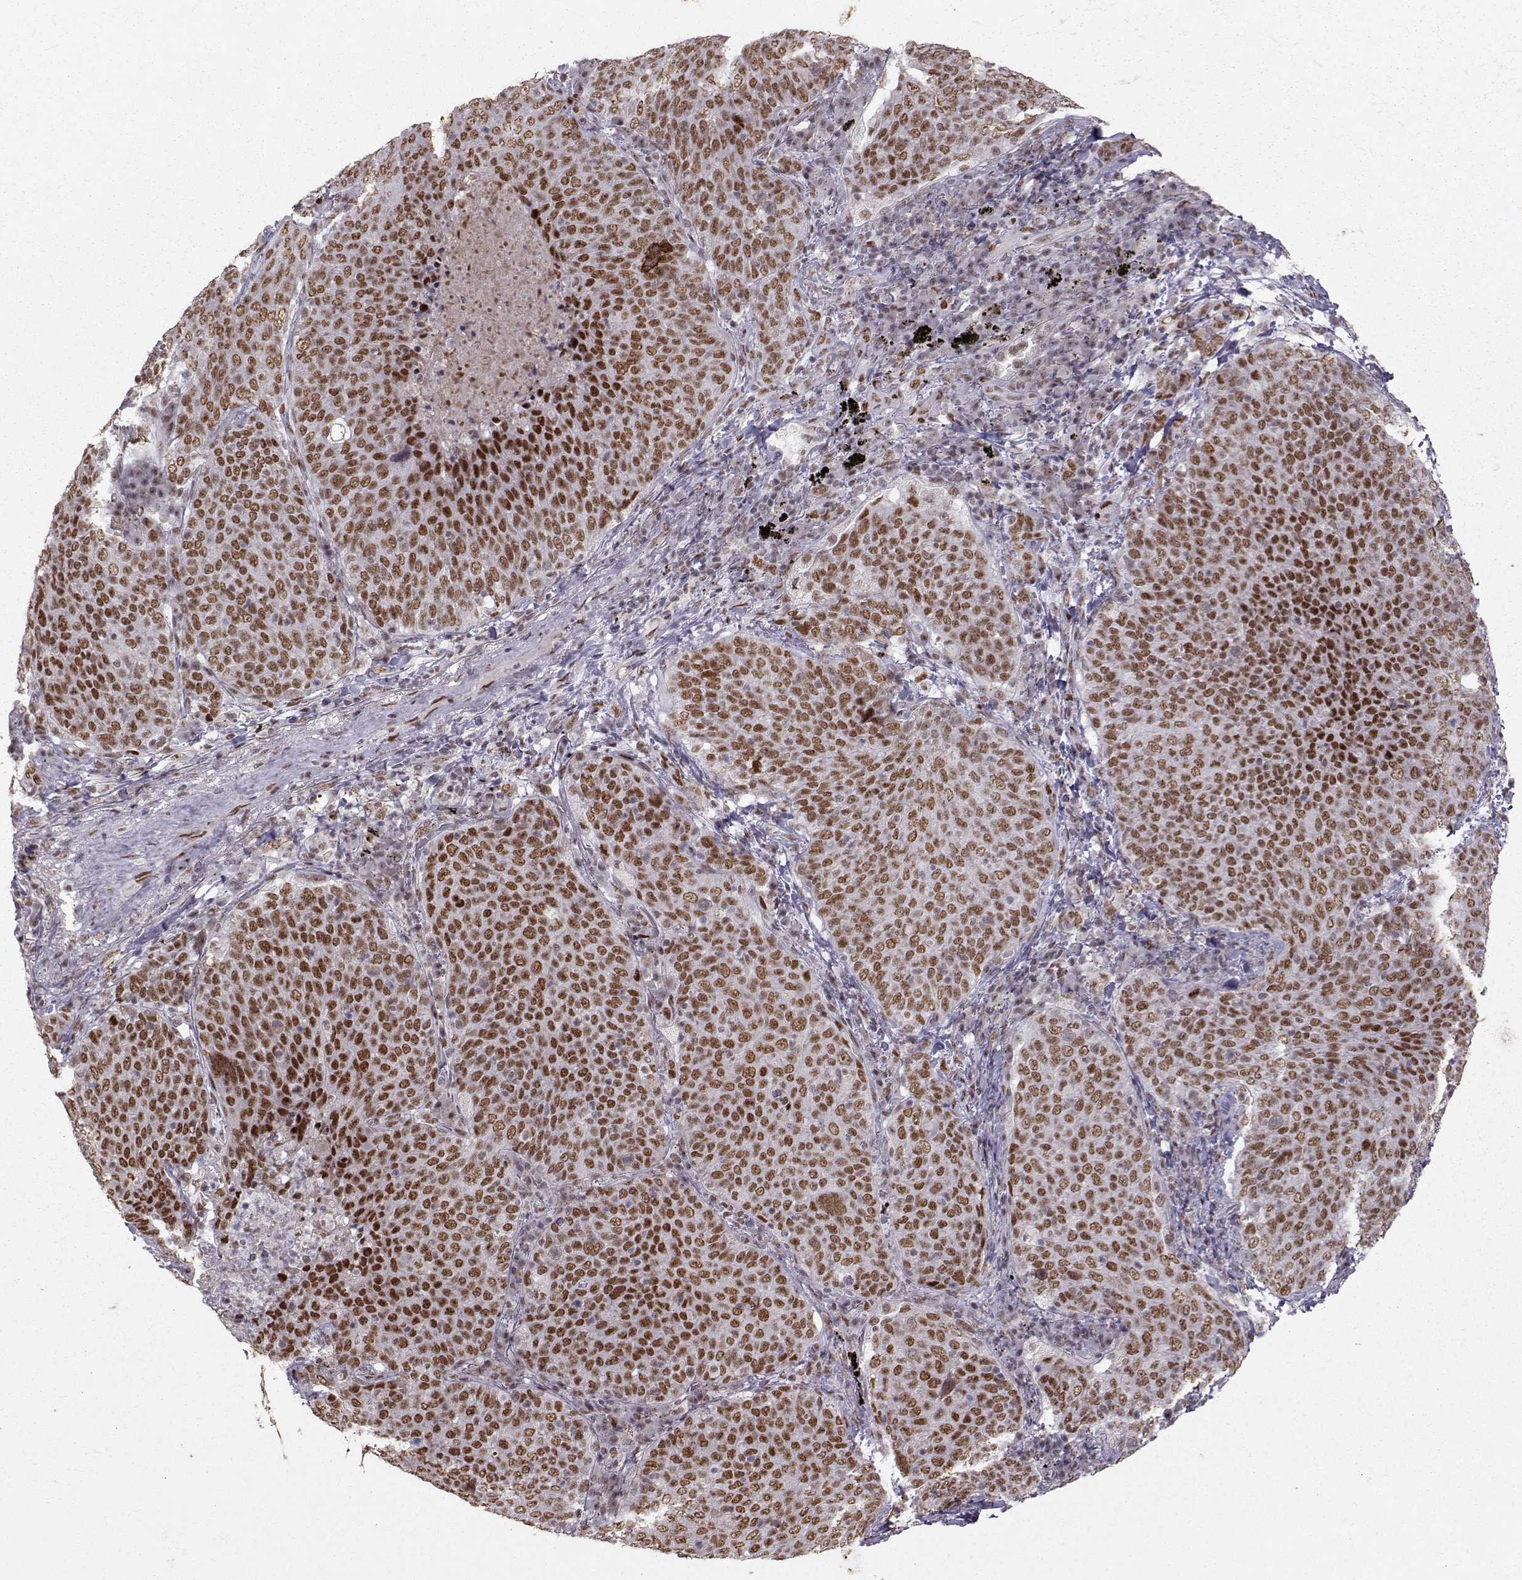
{"staining": {"intensity": "strong", "quantity": ">75%", "location": "nuclear"}, "tissue": "lung cancer", "cell_type": "Tumor cells", "image_type": "cancer", "snomed": [{"axis": "morphology", "description": "Squamous cell carcinoma, NOS"}, {"axis": "topography", "description": "Lung"}], "caption": "Brown immunohistochemical staining in squamous cell carcinoma (lung) demonstrates strong nuclear positivity in approximately >75% of tumor cells. (DAB IHC, brown staining for protein, blue staining for nuclei).", "gene": "SNAPC2", "patient": {"sex": "male", "age": 82}}